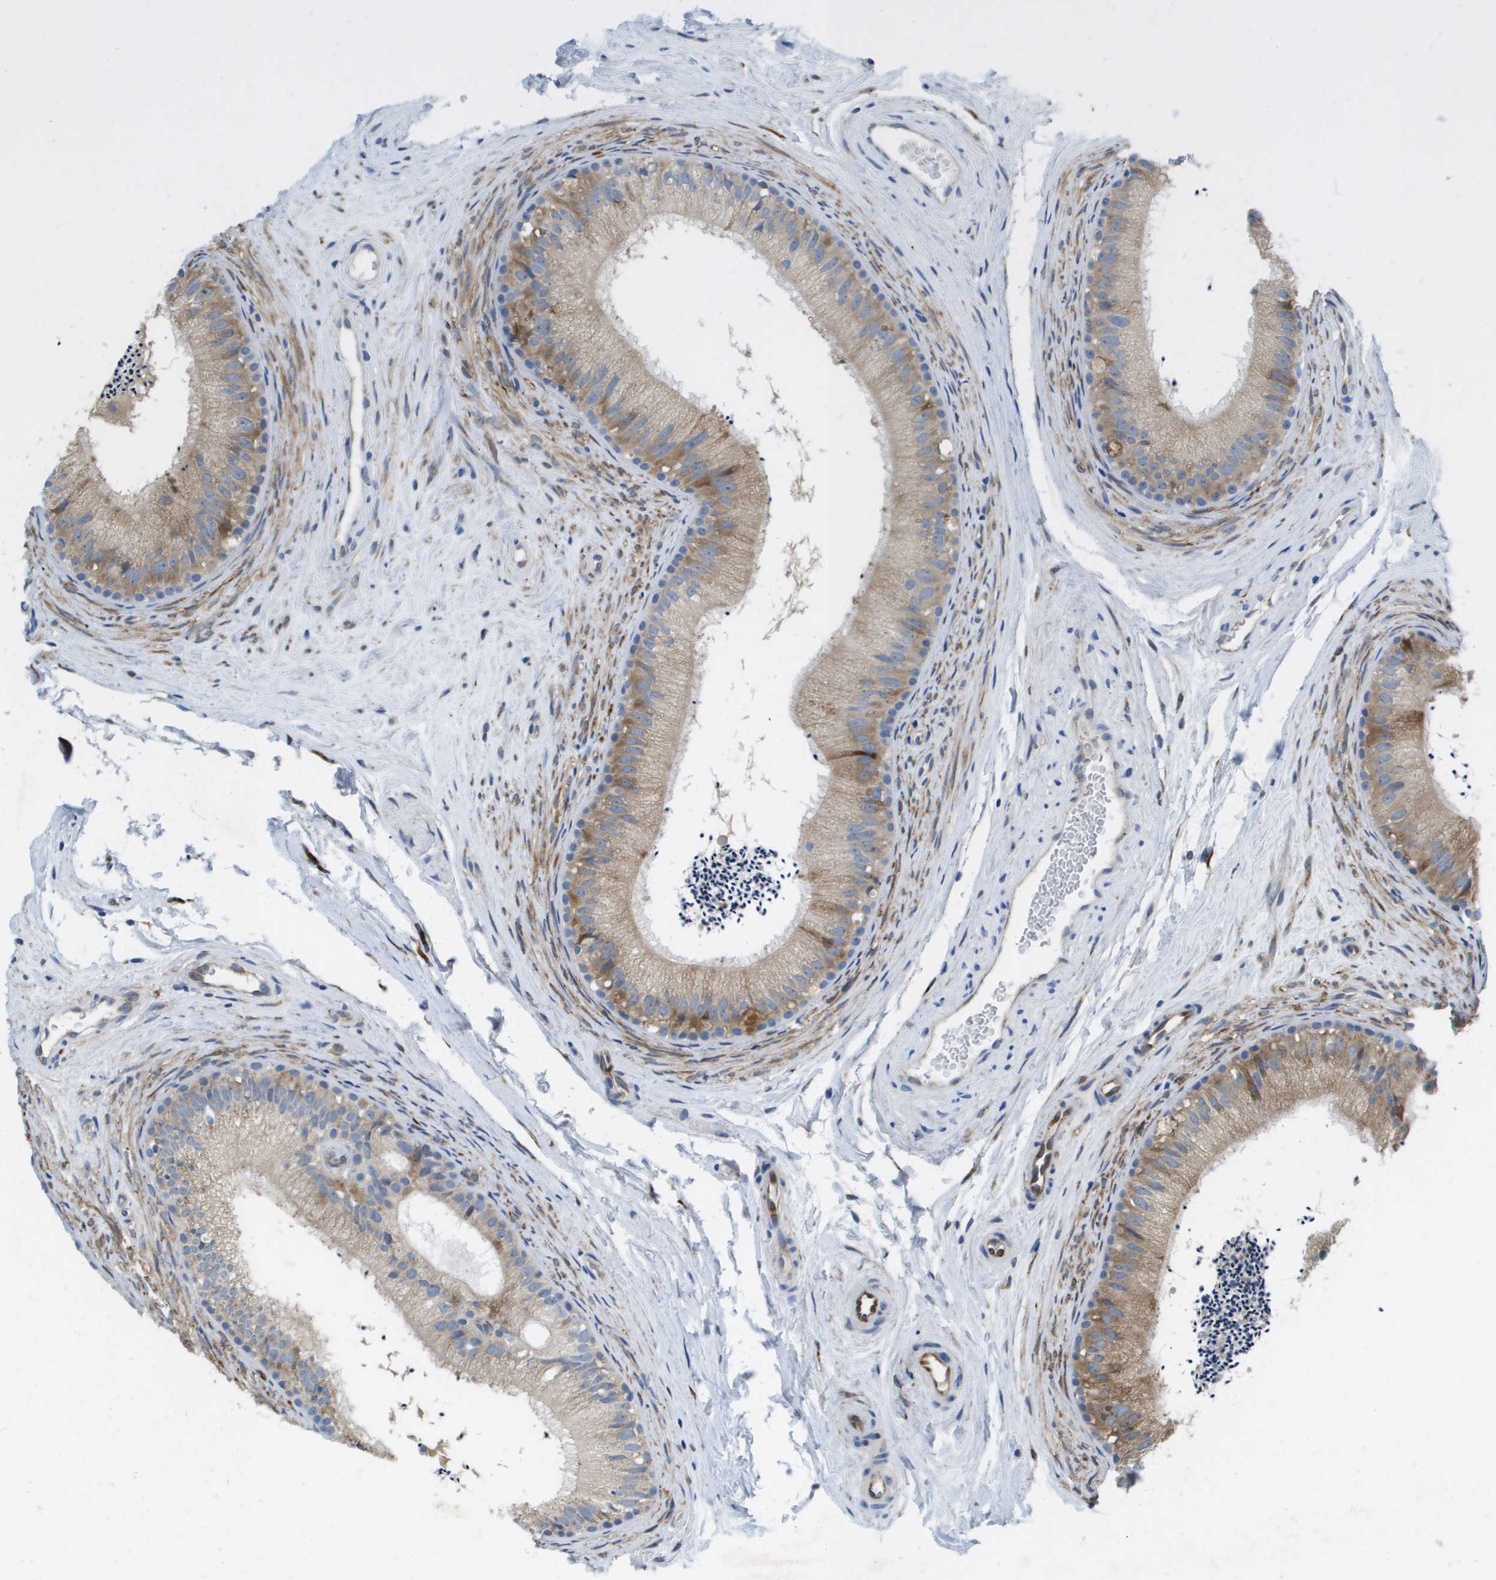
{"staining": {"intensity": "moderate", "quantity": "<25%", "location": "cytoplasmic/membranous"}, "tissue": "epididymis", "cell_type": "Glandular cells", "image_type": "normal", "snomed": [{"axis": "morphology", "description": "Normal tissue, NOS"}, {"axis": "topography", "description": "Epididymis"}], "caption": "Epididymis stained with immunohistochemistry (IHC) exhibits moderate cytoplasmic/membranous expression in approximately <25% of glandular cells.", "gene": "ST3GAL2", "patient": {"sex": "male", "age": 56}}